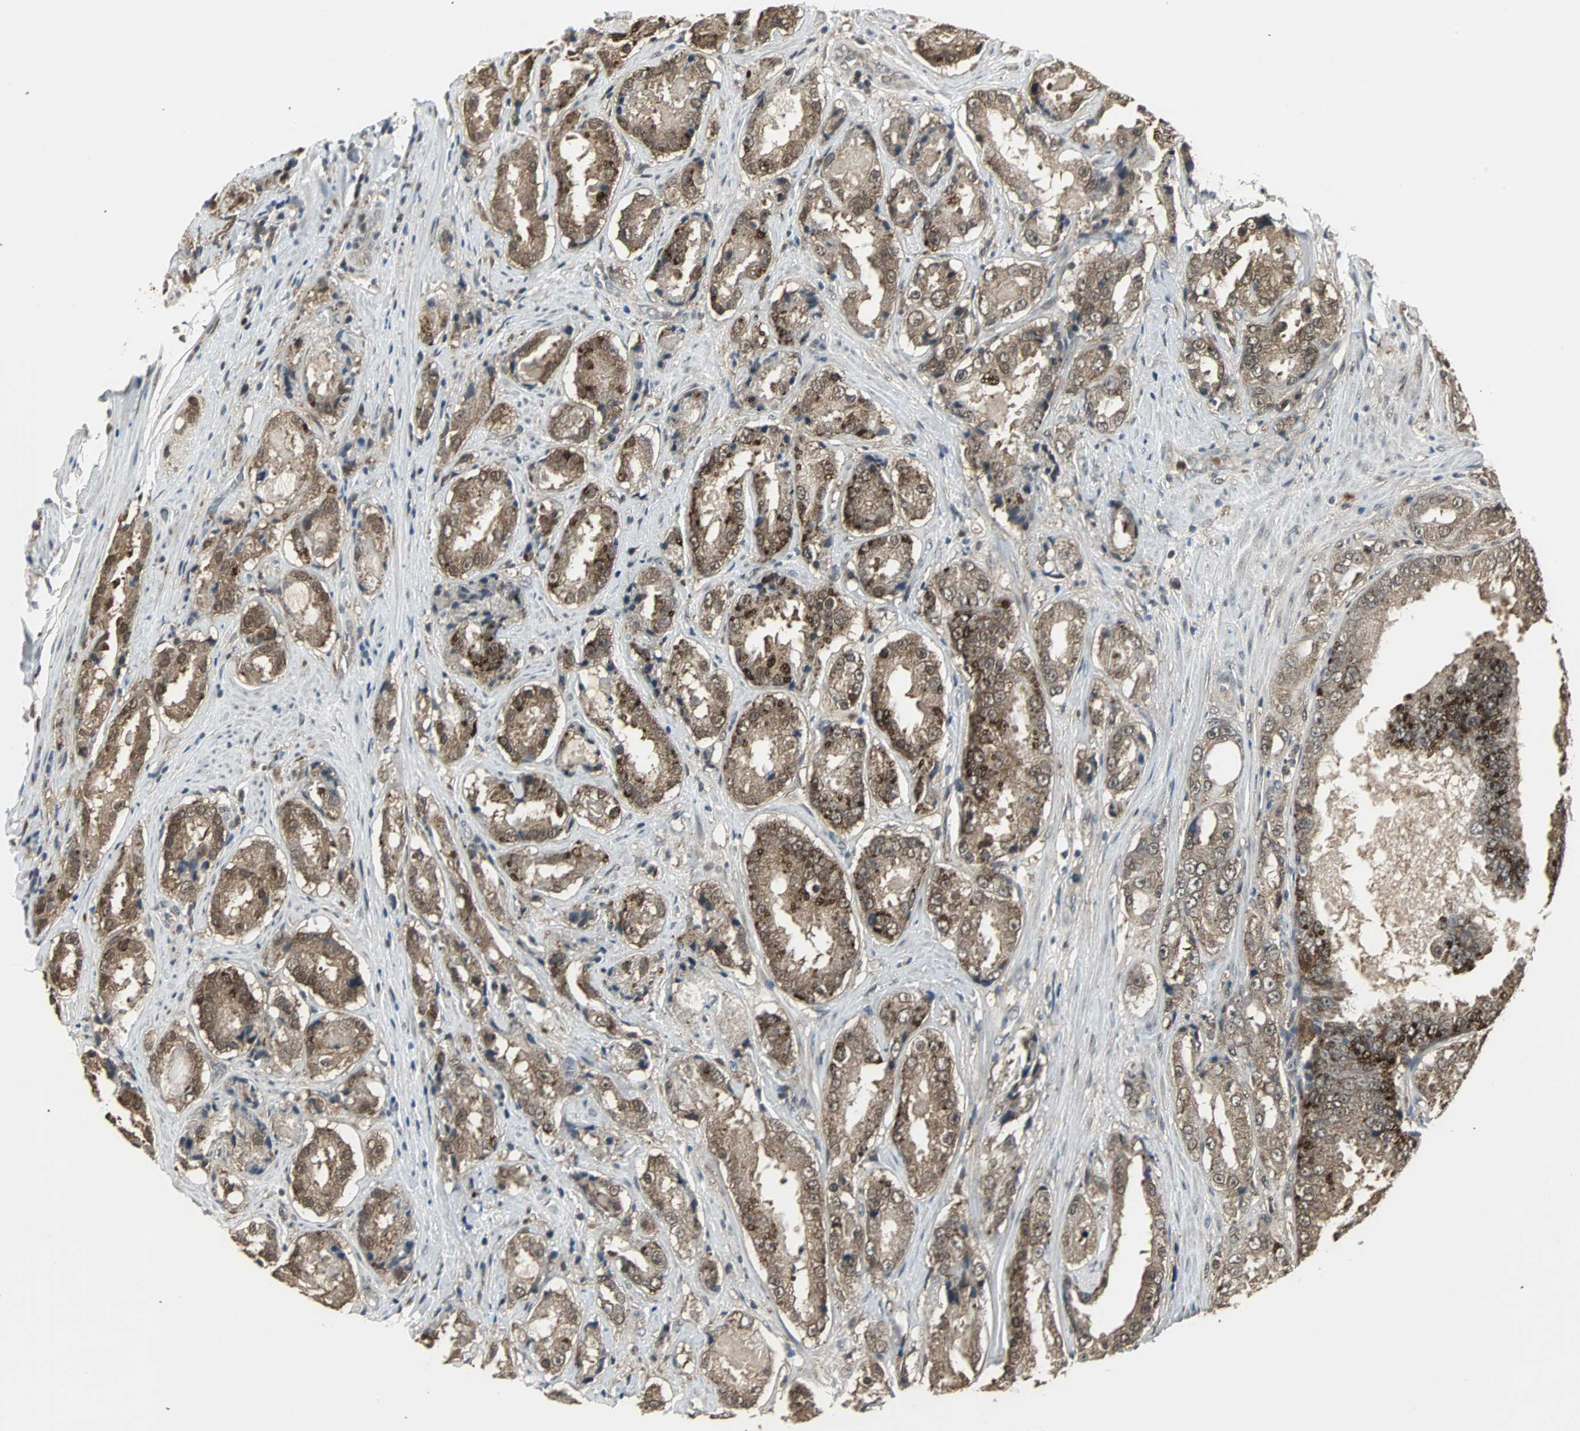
{"staining": {"intensity": "strong", "quantity": ">75%", "location": "cytoplasmic/membranous,nuclear"}, "tissue": "prostate cancer", "cell_type": "Tumor cells", "image_type": "cancer", "snomed": [{"axis": "morphology", "description": "Adenocarcinoma, High grade"}, {"axis": "topography", "description": "Prostate"}], "caption": "Immunohistochemistry (DAB (3,3'-diaminobenzidine)) staining of human prostate adenocarcinoma (high-grade) displays strong cytoplasmic/membranous and nuclear protein expression in approximately >75% of tumor cells.", "gene": "PLIN3", "patient": {"sex": "male", "age": 73}}